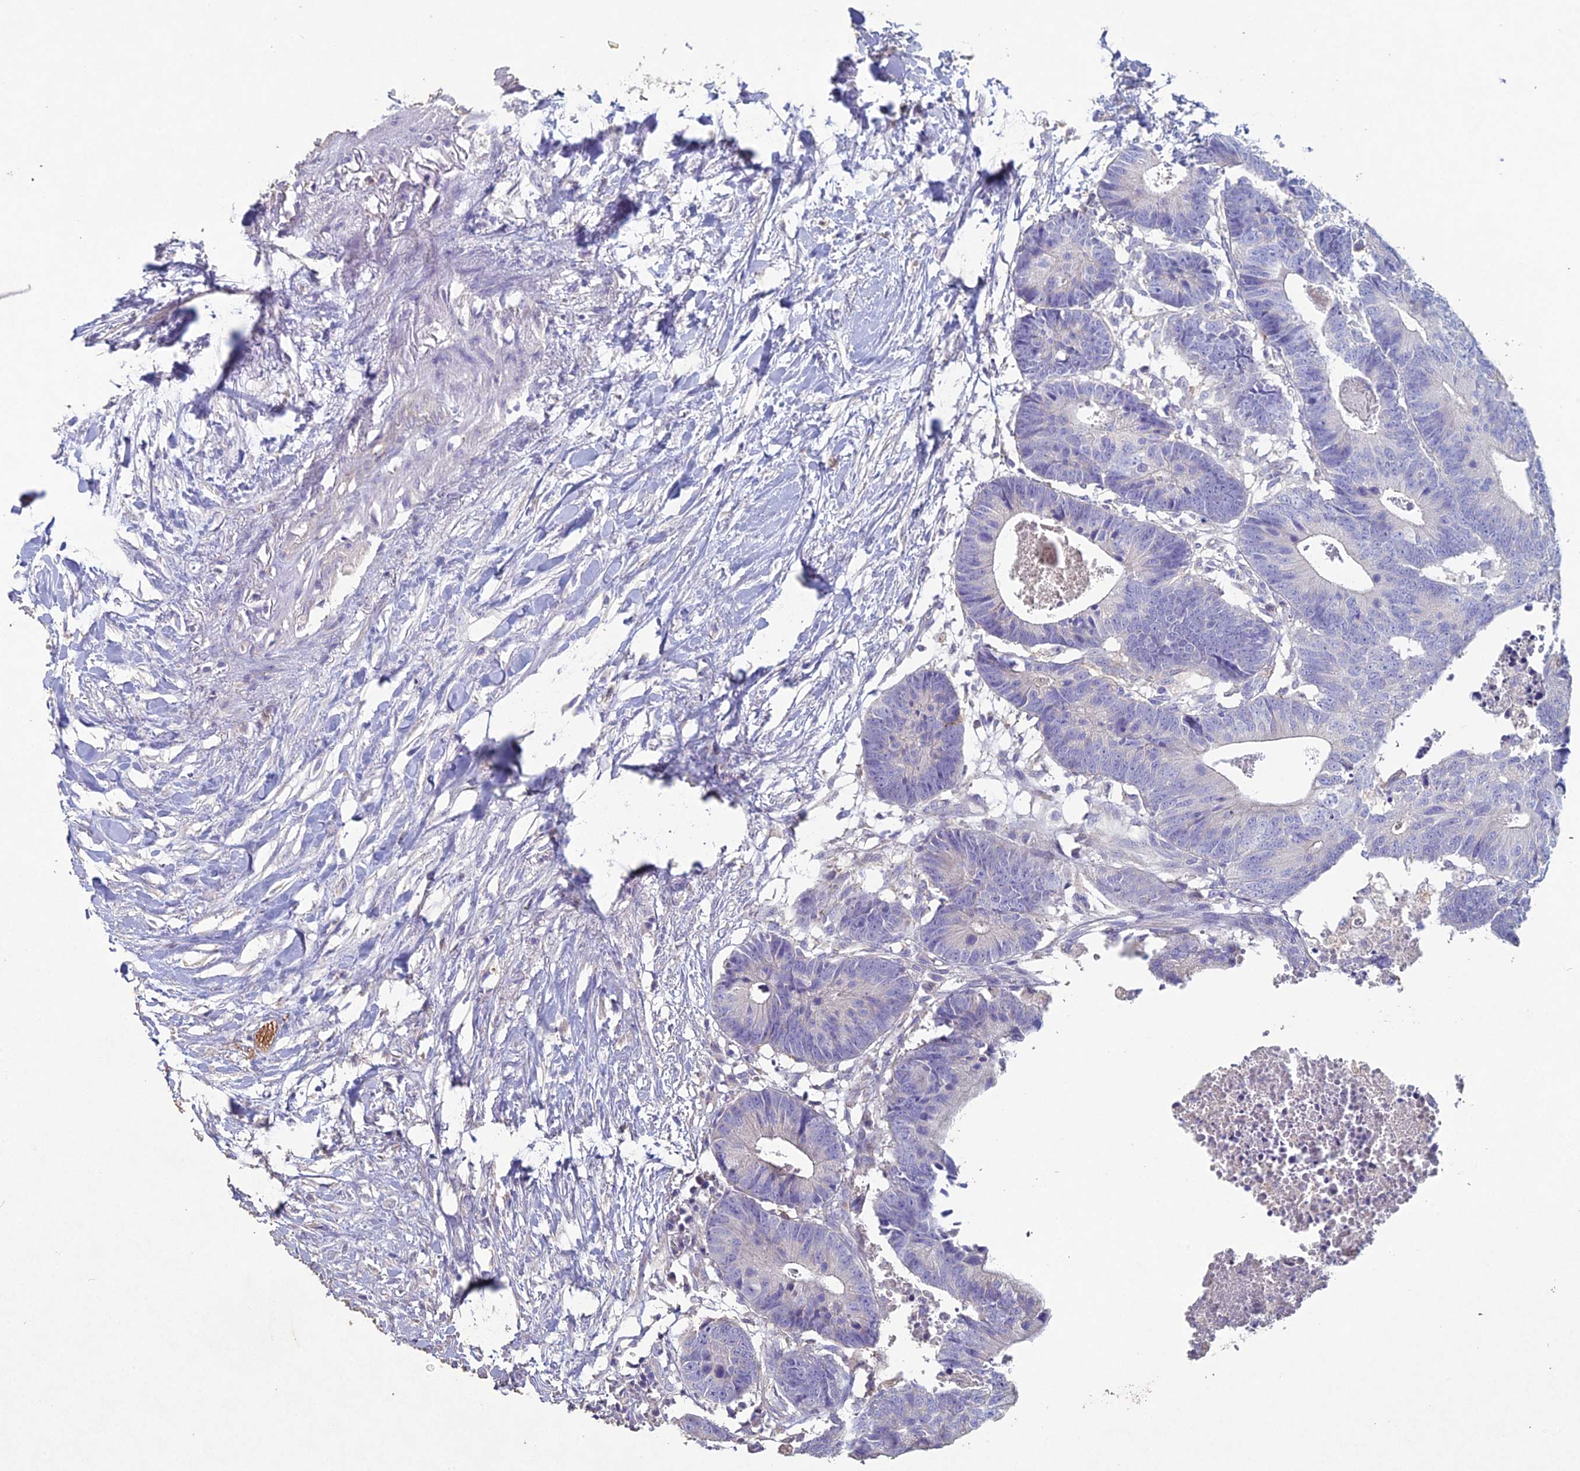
{"staining": {"intensity": "negative", "quantity": "none", "location": "none"}, "tissue": "colorectal cancer", "cell_type": "Tumor cells", "image_type": "cancer", "snomed": [{"axis": "morphology", "description": "Adenocarcinoma, NOS"}, {"axis": "topography", "description": "Colon"}], "caption": "Protein analysis of colorectal cancer demonstrates no significant staining in tumor cells. (IHC, brightfield microscopy, high magnification).", "gene": "NCAM1", "patient": {"sex": "female", "age": 57}}